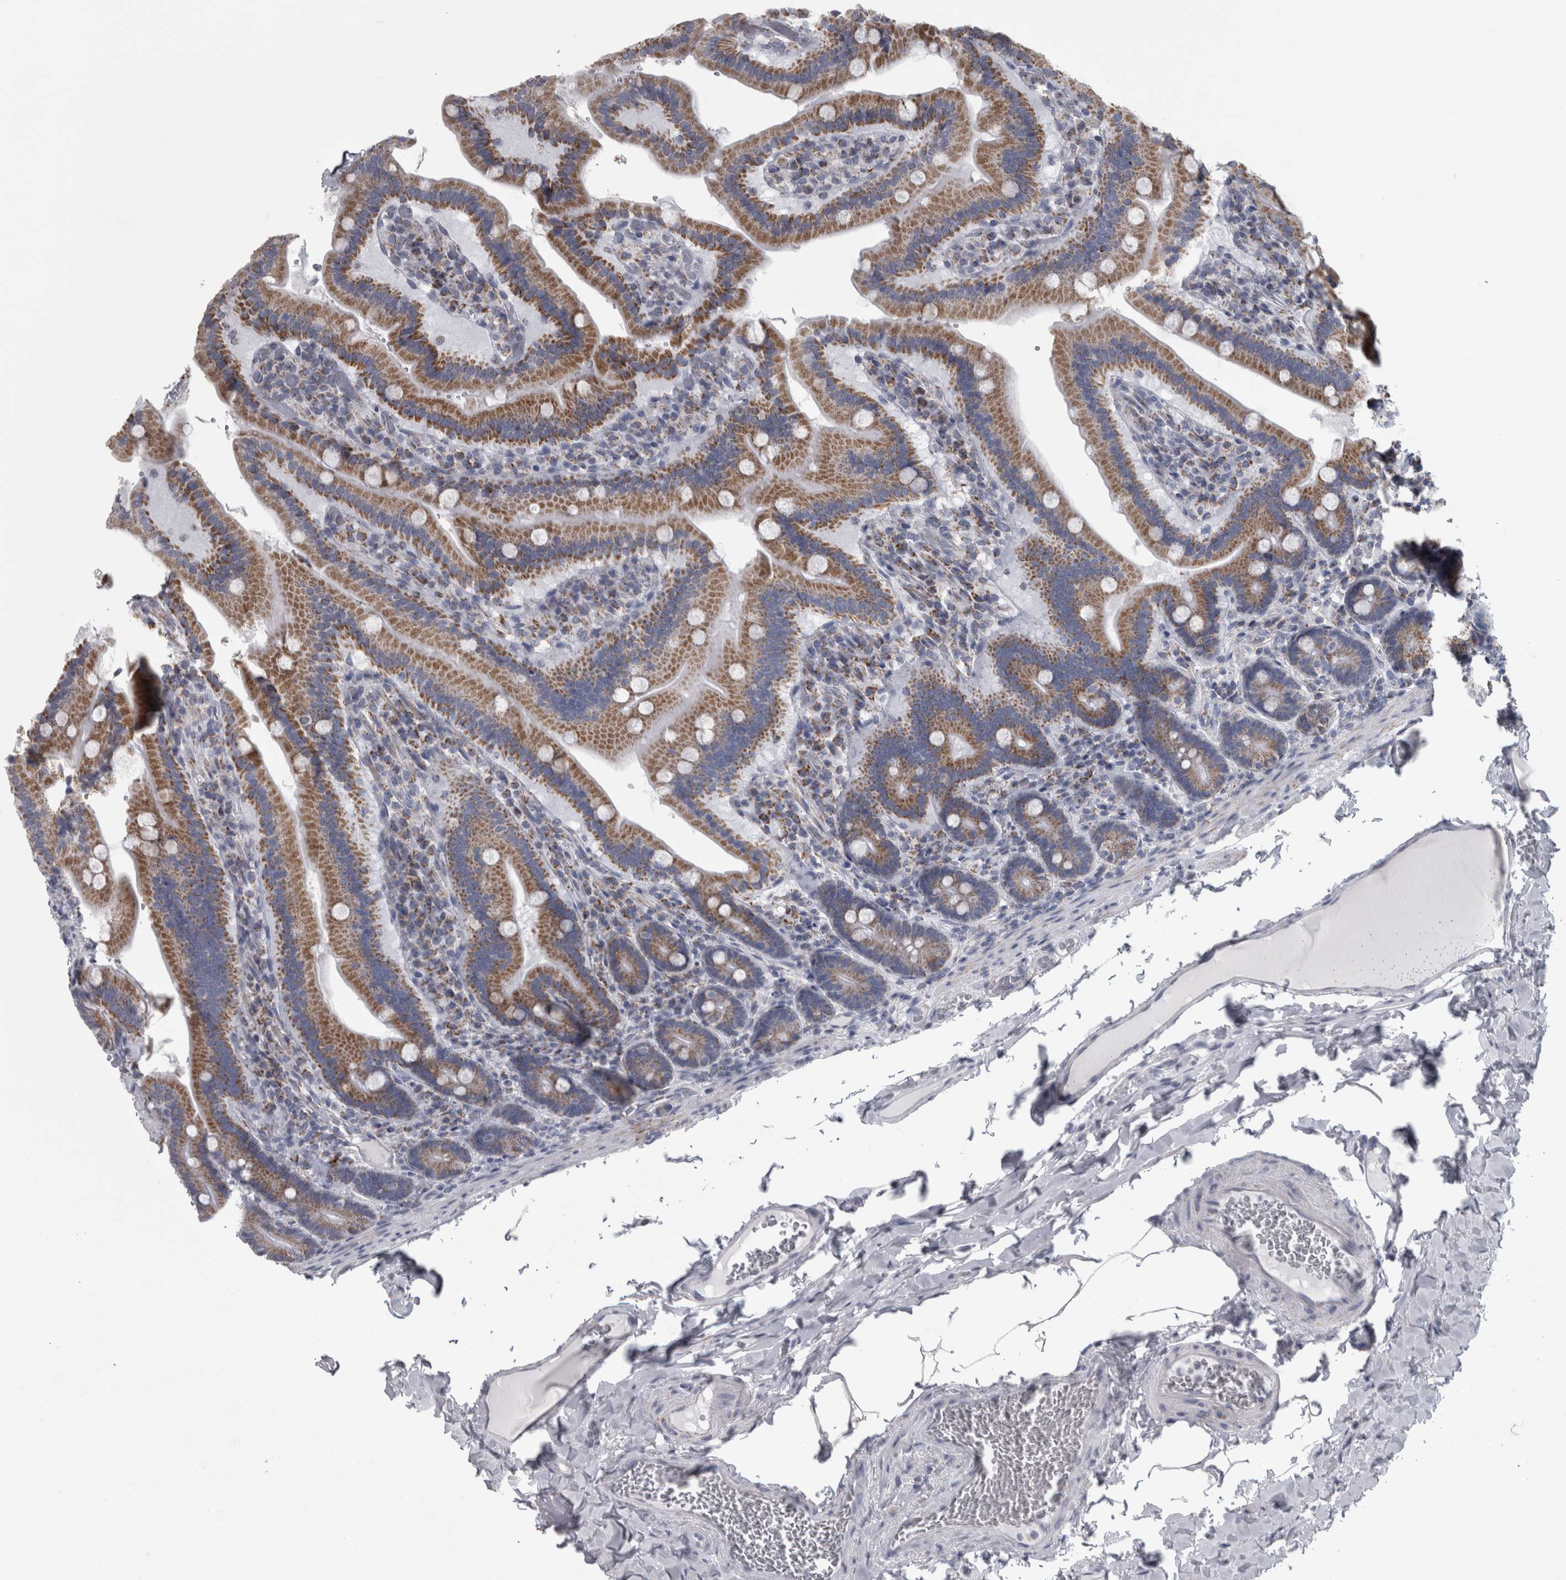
{"staining": {"intensity": "moderate", "quantity": ">75%", "location": "cytoplasmic/membranous"}, "tissue": "duodenum", "cell_type": "Glandular cells", "image_type": "normal", "snomed": [{"axis": "morphology", "description": "Normal tissue, NOS"}, {"axis": "topography", "description": "Duodenum"}], "caption": "This photomicrograph displays immunohistochemistry staining of benign human duodenum, with medium moderate cytoplasmic/membranous expression in about >75% of glandular cells.", "gene": "DBT", "patient": {"sex": "female", "age": 62}}